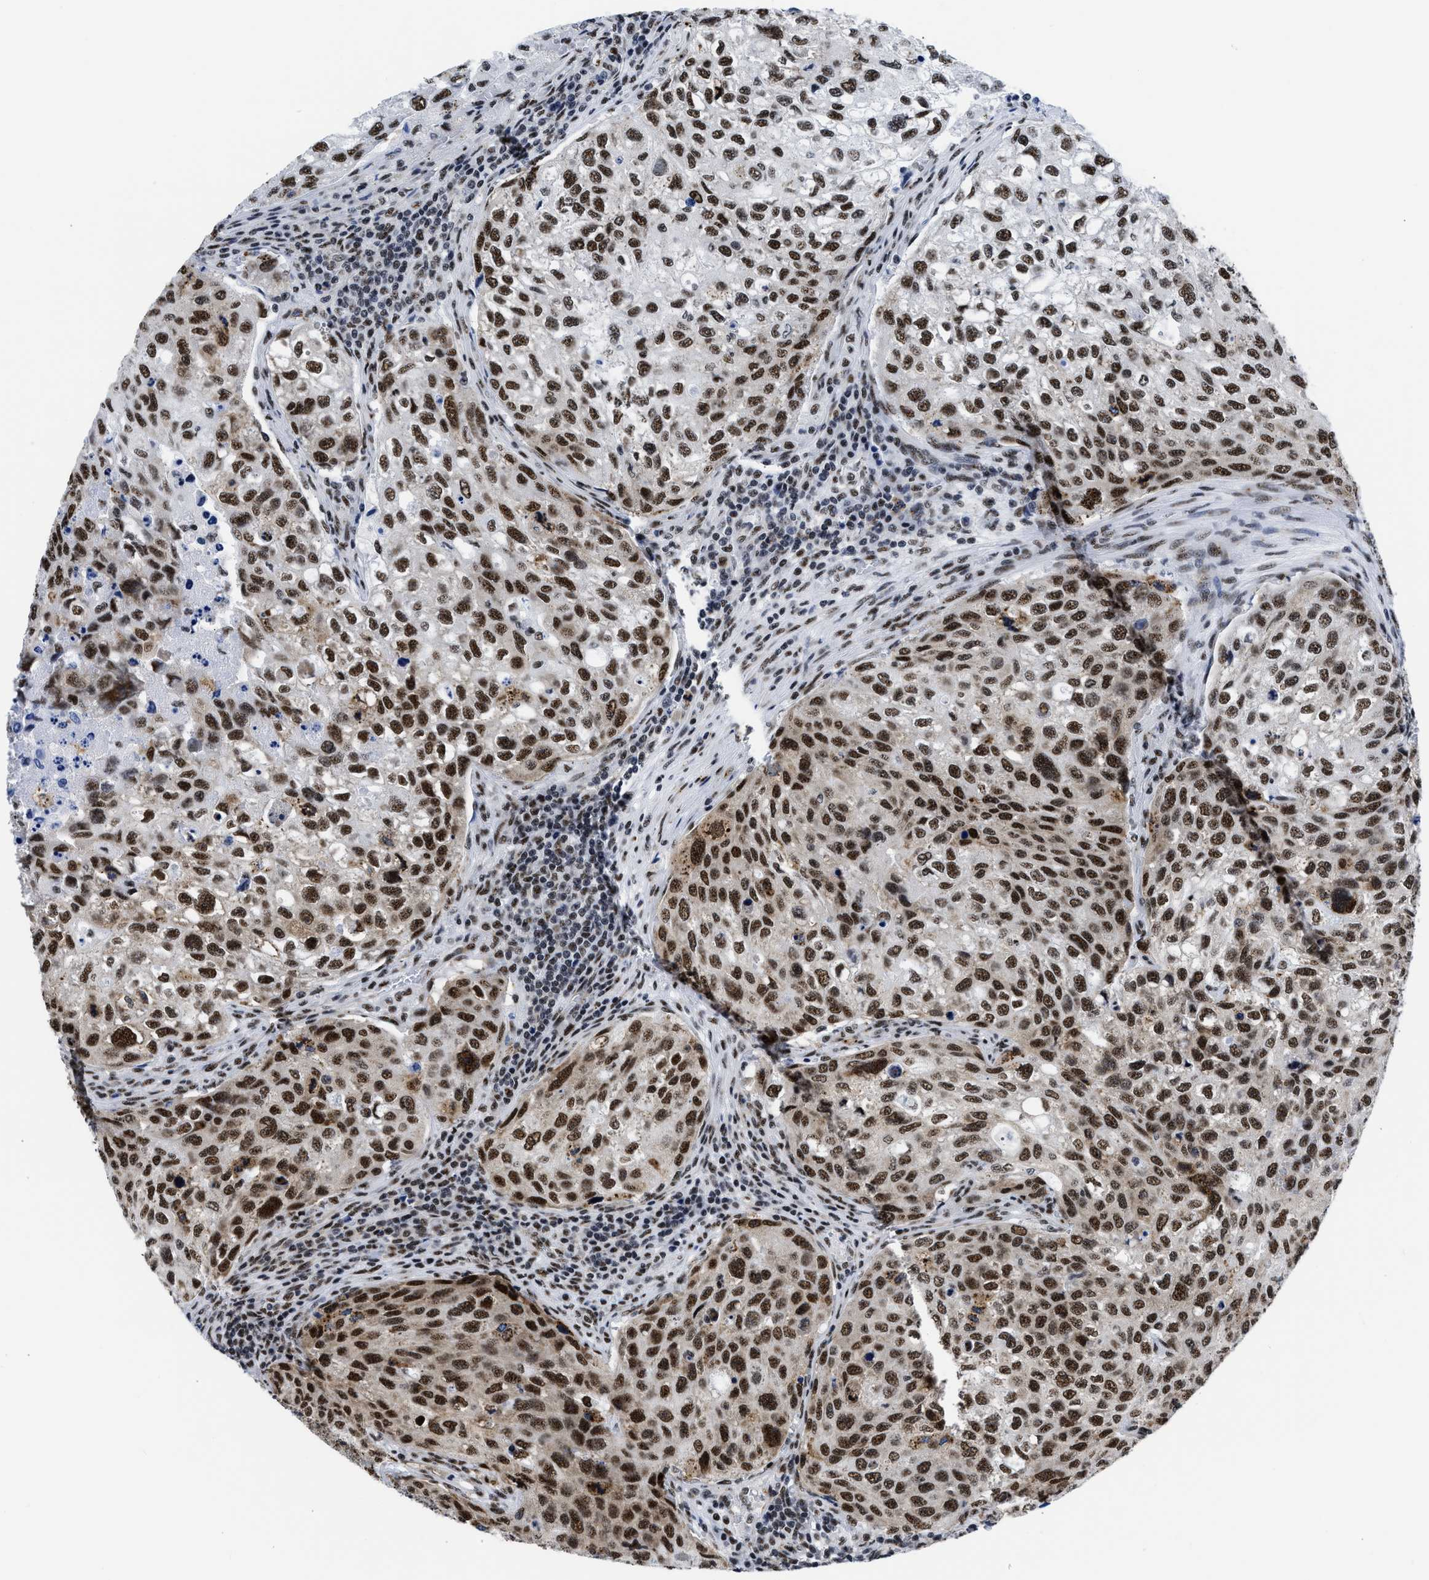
{"staining": {"intensity": "strong", "quantity": ">75%", "location": "nuclear"}, "tissue": "urothelial cancer", "cell_type": "Tumor cells", "image_type": "cancer", "snomed": [{"axis": "morphology", "description": "Urothelial carcinoma, High grade"}, {"axis": "topography", "description": "Lymph node"}, {"axis": "topography", "description": "Urinary bladder"}], "caption": "An IHC image of neoplastic tissue is shown. Protein staining in brown shows strong nuclear positivity in high-grade urothelial carcinoma within tumor cells.", "gene": "RBM8A", "patient": {"sex": "male", "age": 51}}